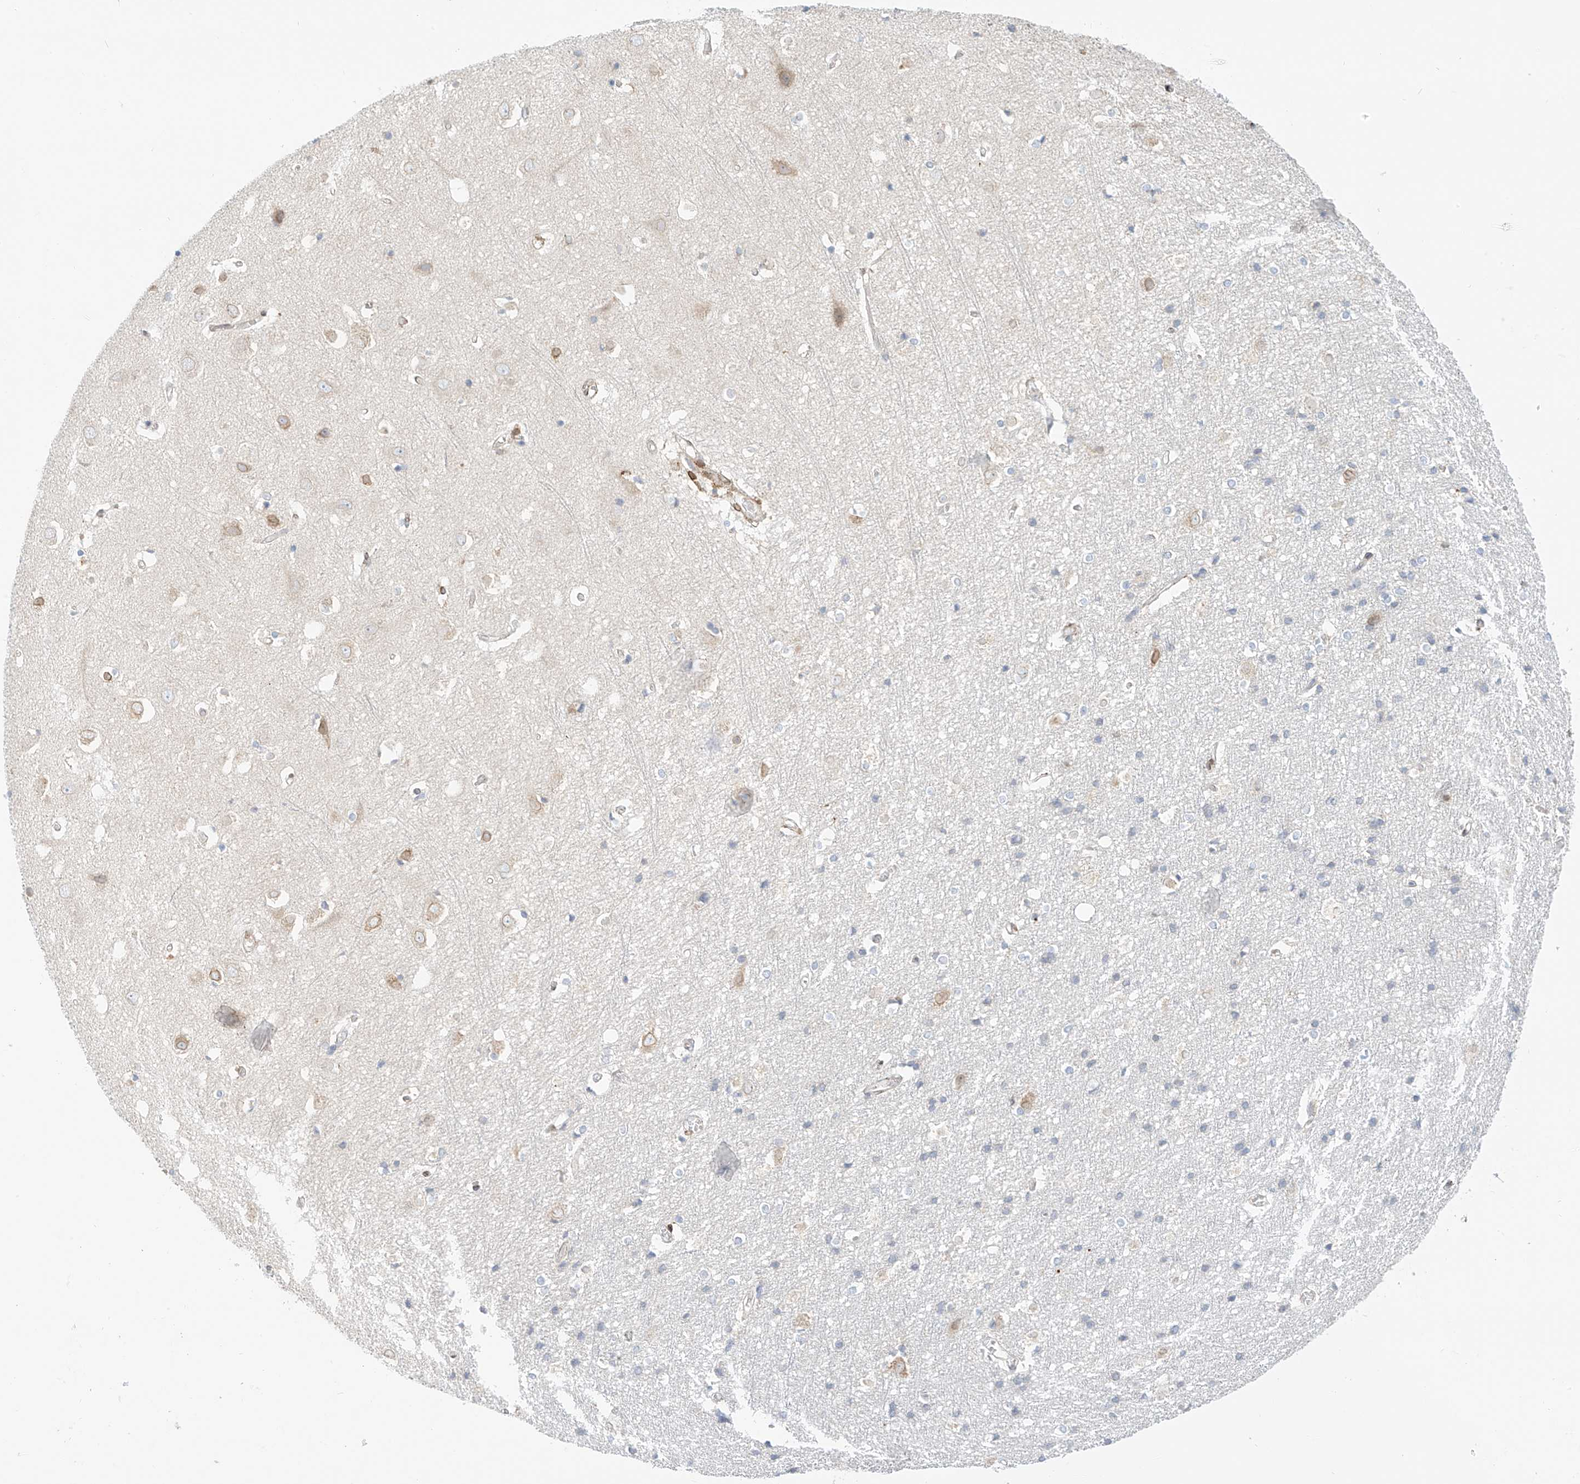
{"staining": {"intensity": "weak", "quantity": ">75%", "location": "cytoplasmic/membranous"}, "tissue": "cerebral cortex", "cell_type": "Endothelial cells", "image_type": "normal", "snomed": [{"axis": "morphology", "description": "Normal tissue, NOS"}, {"axis": "topography", "description": "Cerebral cortex"}], "caption": "DAB (3,3'-diaminobenzidine) immunohistochemical staining of unremarkable cerebral cortex reveals weak cytoplasmic/membranous protein staining in about >75% of endothelial cells.", "gene": "PCYOX1", "patient": {"sex": "male", "age": 54}}